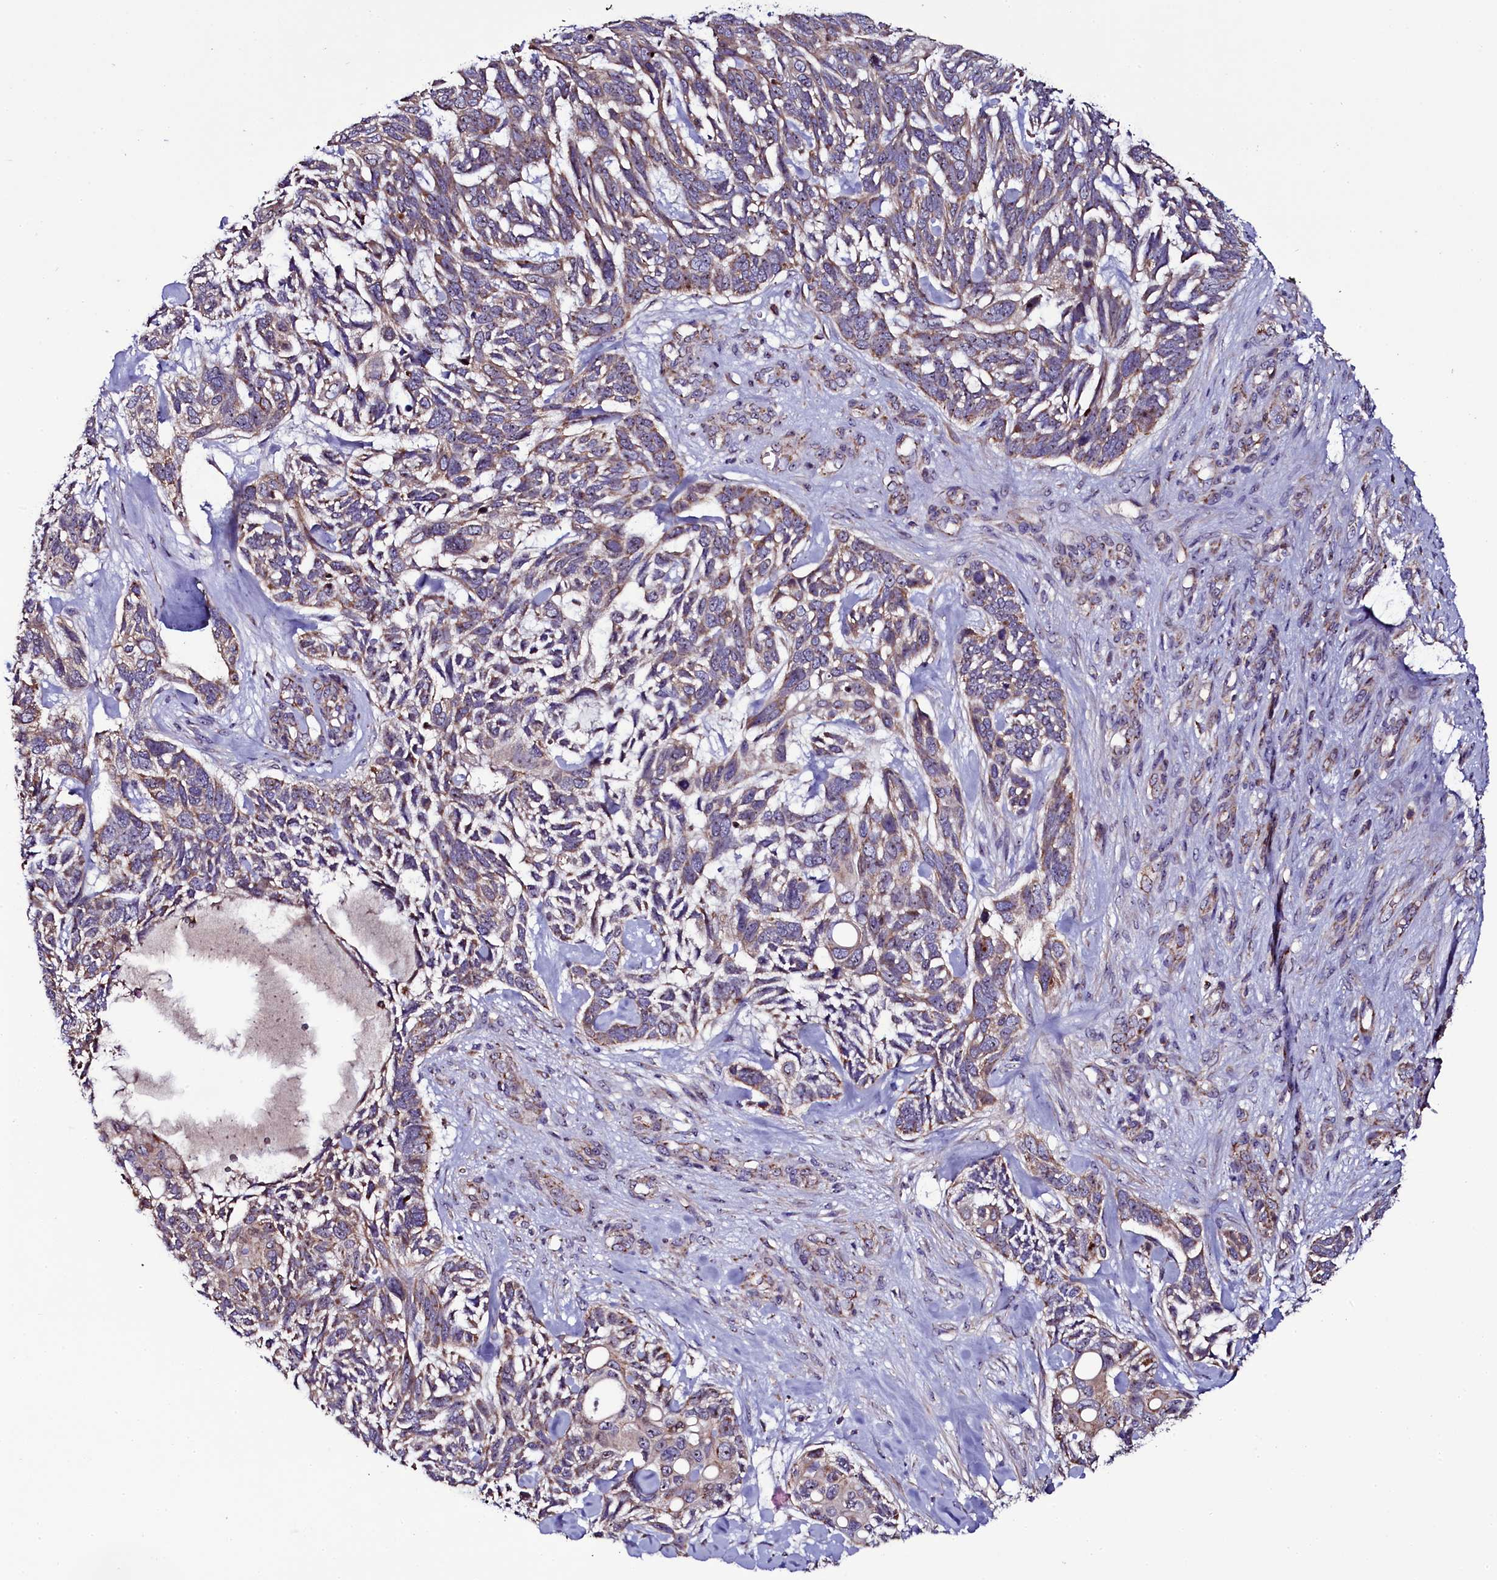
{"staining": {"intensity": "weak", "quantity": ">75%", "location": "cytoplasmic/membranous"}, "tissue": "skin cancer", "cell_type": "Tumor cells", "image_type": "cancer", "snomed": [{"axis": "morphology", "description": "Basal cell carcinoma"}, {"axis": "topography", "description": "Skin"}], "caption": "Human skin cancer (basal cell carcinoma) stained with a brown dye displays weak cytoplasmic/membranous positive staining in approximately >75% of tumor cells.", "gene": "NAA80", "patient": {"sex": "male", "age": 88}}